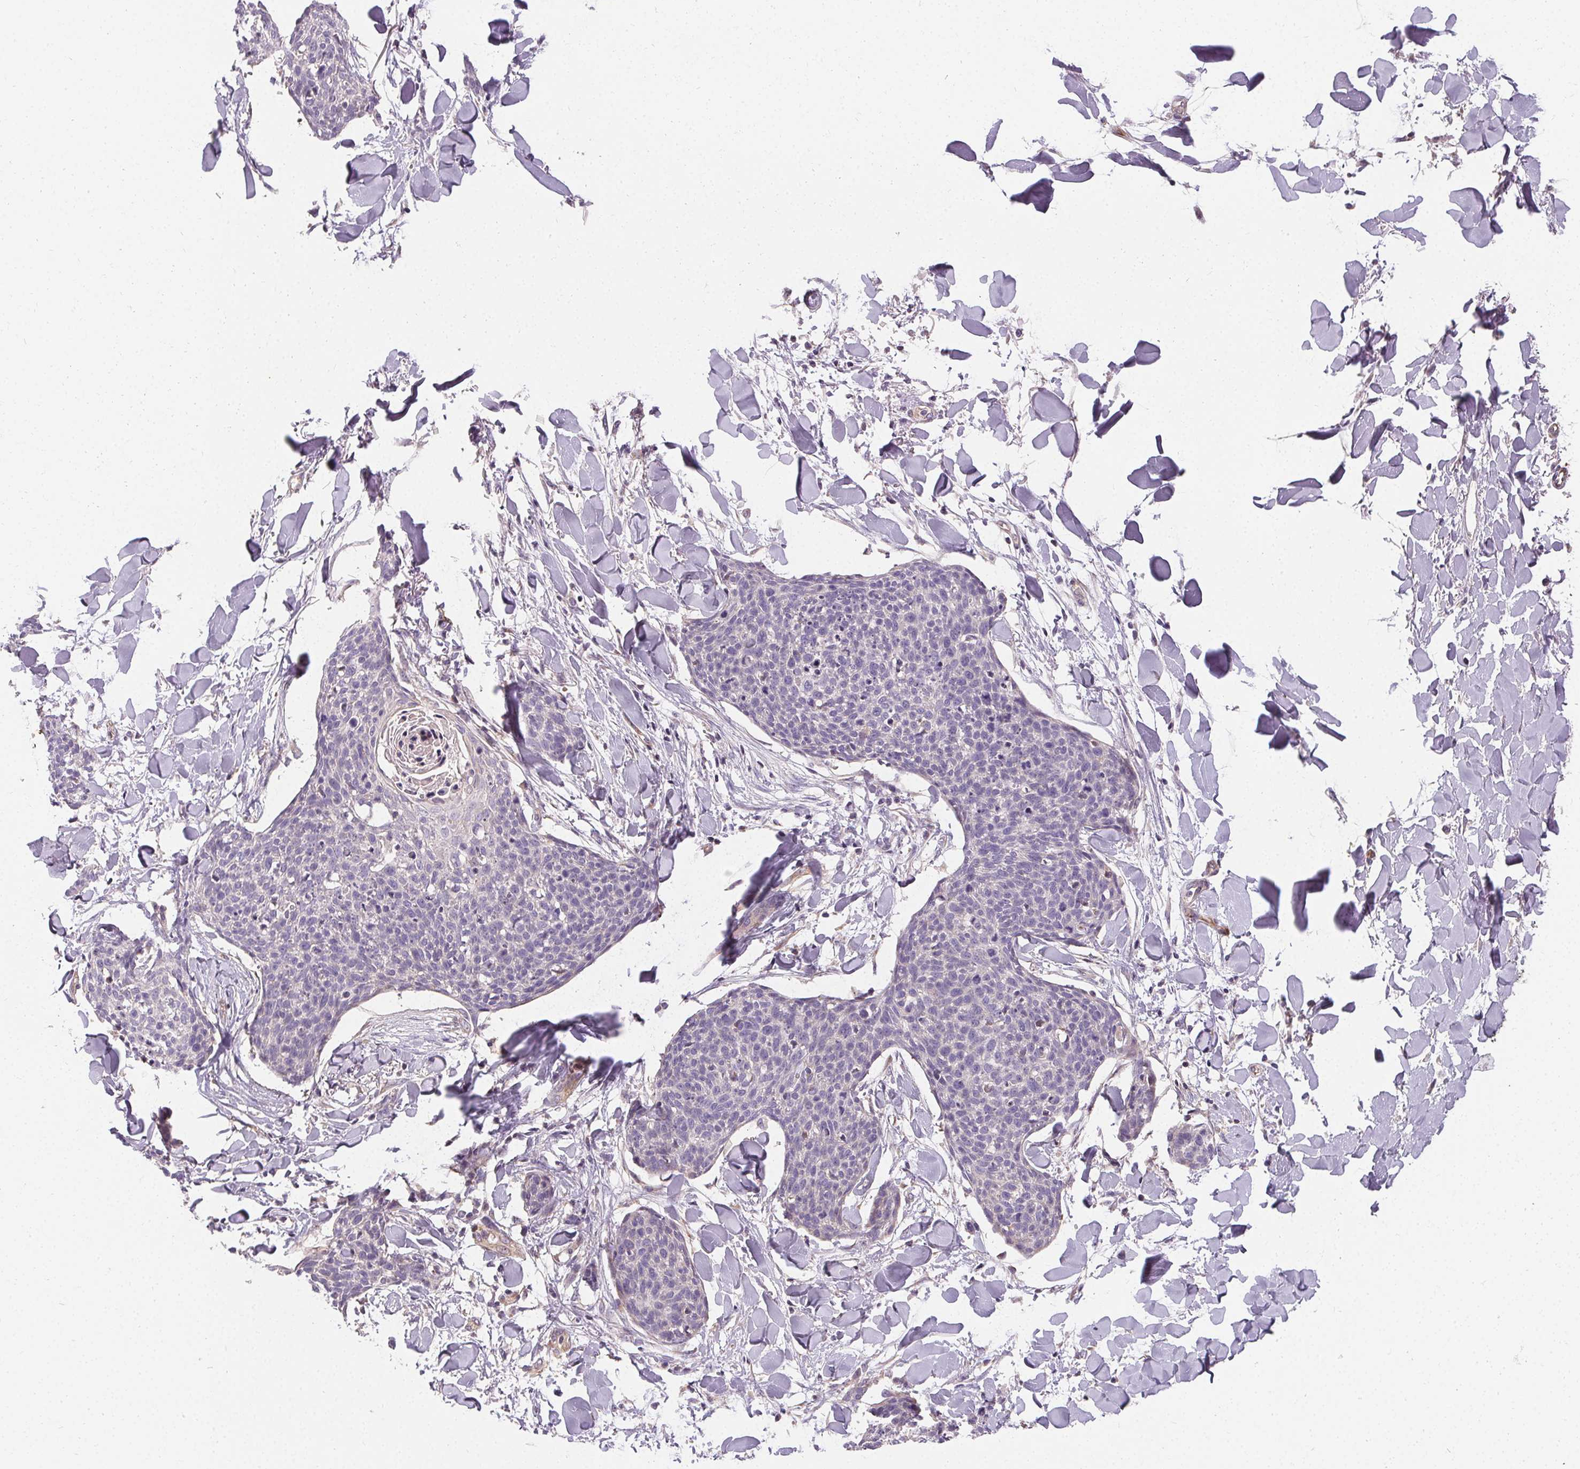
{"staining": {"intensity": "negative", "quantity": "none", "location": "none"}, "tissue": "skin cancer", "cell_type": "Tumor cells", "image_type": "cancer", "snomed": [{"axis": "morphology", "description": "Squamous cell carcinoma, NOS"}, {"axis": "topography", "description": "Skin"}, {"axis": "topography", "description": "Vulva"}], "caption": "Immunohistochemistry (IHC) micrograph of neoplastic tissue: human skin squamous cell carcinoma stained with DAB (3,3'-diaminobenzidine) reveals no significant protein positivity in tumor cells.", "gene": "APLP1", "patient": {"sex": "female", "age": 75}}